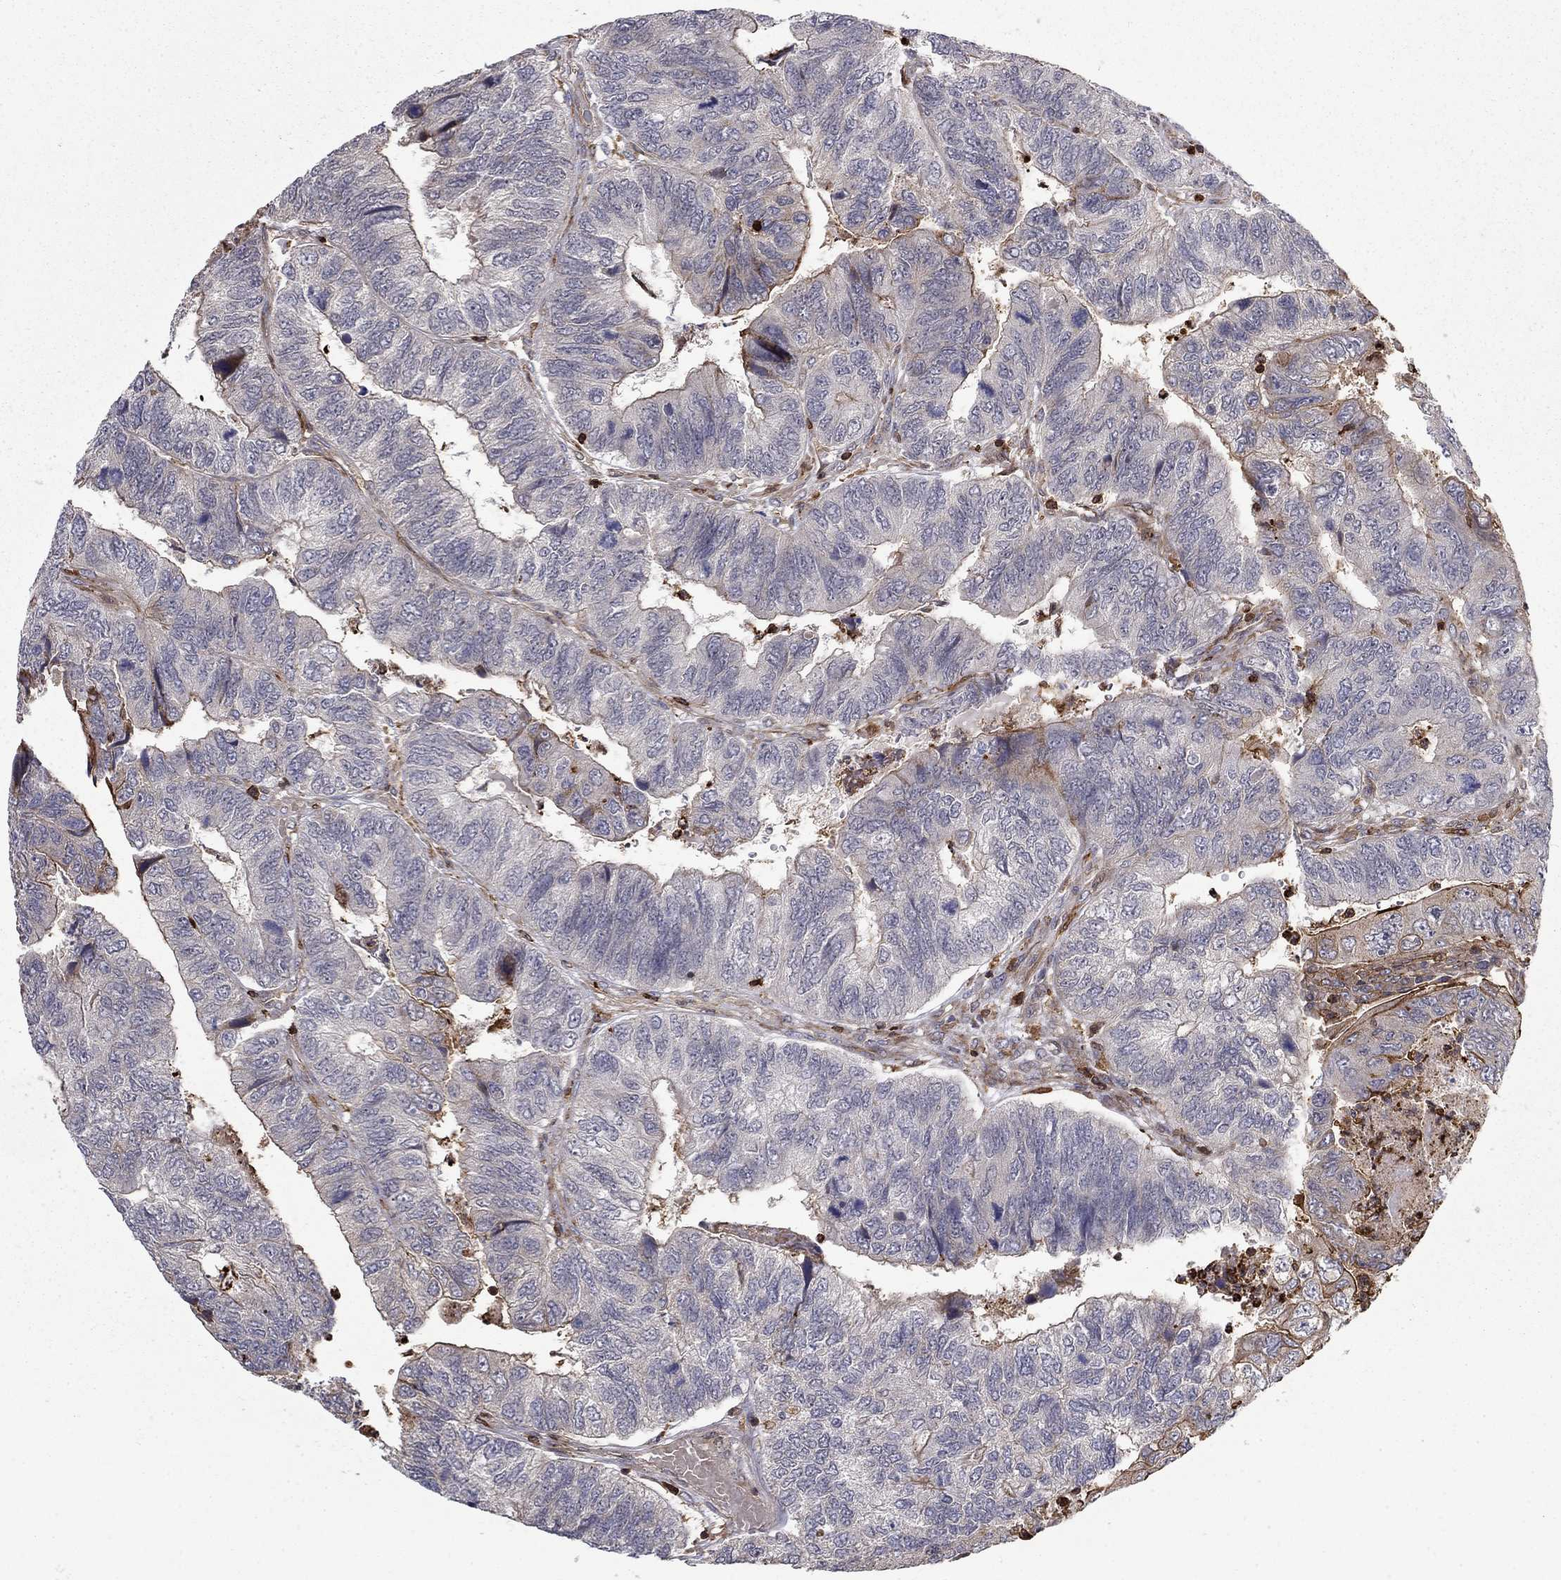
{"staining": {"intensity": "moderate", "quantity": "25%-75%", "location": "cytoplasmic/membranous"}, "tissue": "colorectal cancer", "cell_type": "Tumor cells", "image_type": "cancer", "snomed": [{"axis": "morphology", "description": "Adenocarcinoma, NOS"}, {"axis": "topography", "description": "Colon"}], "caption": "Immunohistochemistry (IHC) of colorectal cancer exhibits medium levels of moderate cytoplasmic/membranous positivity in about 25%-75% of tumor cells. (Brightfield microscopy of DAB IHC at high magnification).", "gene": "ADM", "patient": {"sex": "female", "age": 67}}